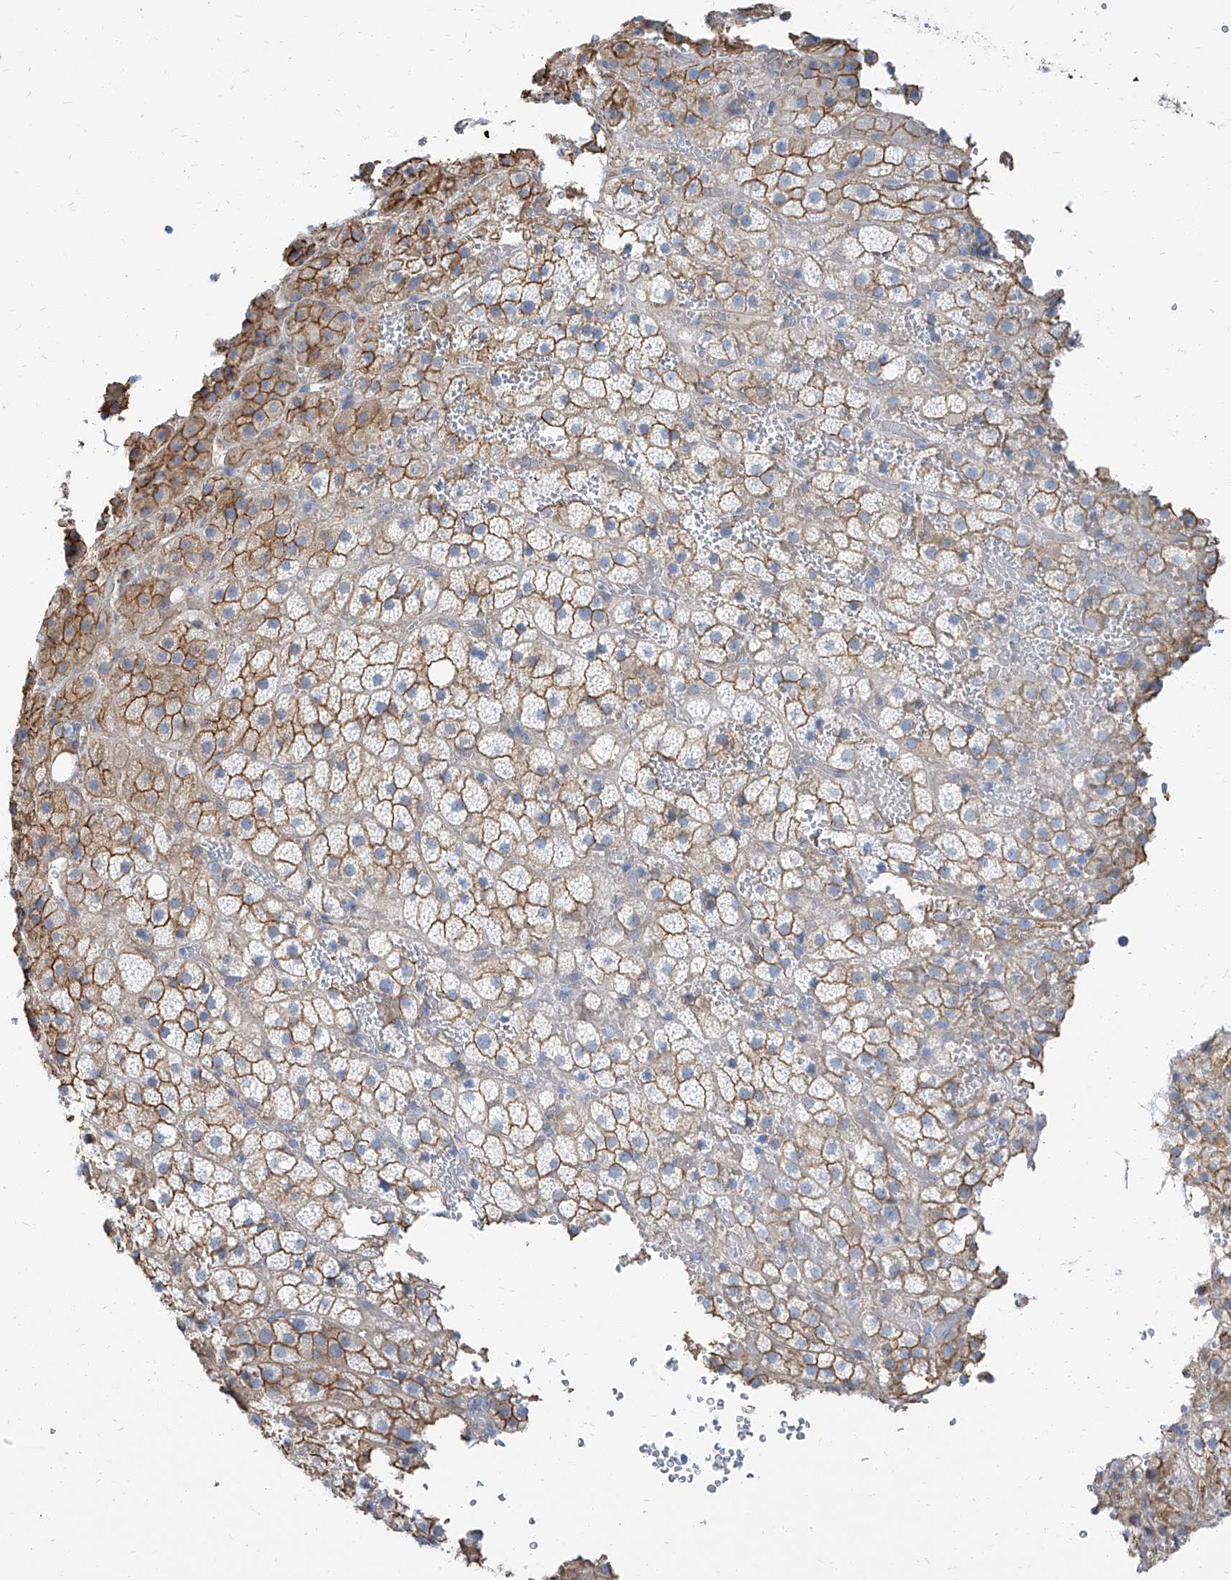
{"staining": {"intensity": "moderate", "quantity": ">75%", "location": "cytoplasmic/membranous"}, "tissue": "adrenal gland", "cell_type": "Glandular cells", "image_type": "normal", "snomed": [{"axis": "morphology", "description": "Normal tissue, NOS"}, {"axis": "topography", "description": "Adrenal gland"}], "caption": "Moderate cytoplasmic/membranous protein positivity is seen in about >75% of glandular cells in adrenal gland. (Stains: DAB in brown, nuclei in blue, Microscopy: brightfield microscopy at high magnification).", "gene": "TXLNB", "patient": {"sex": "female", "age": 59}}